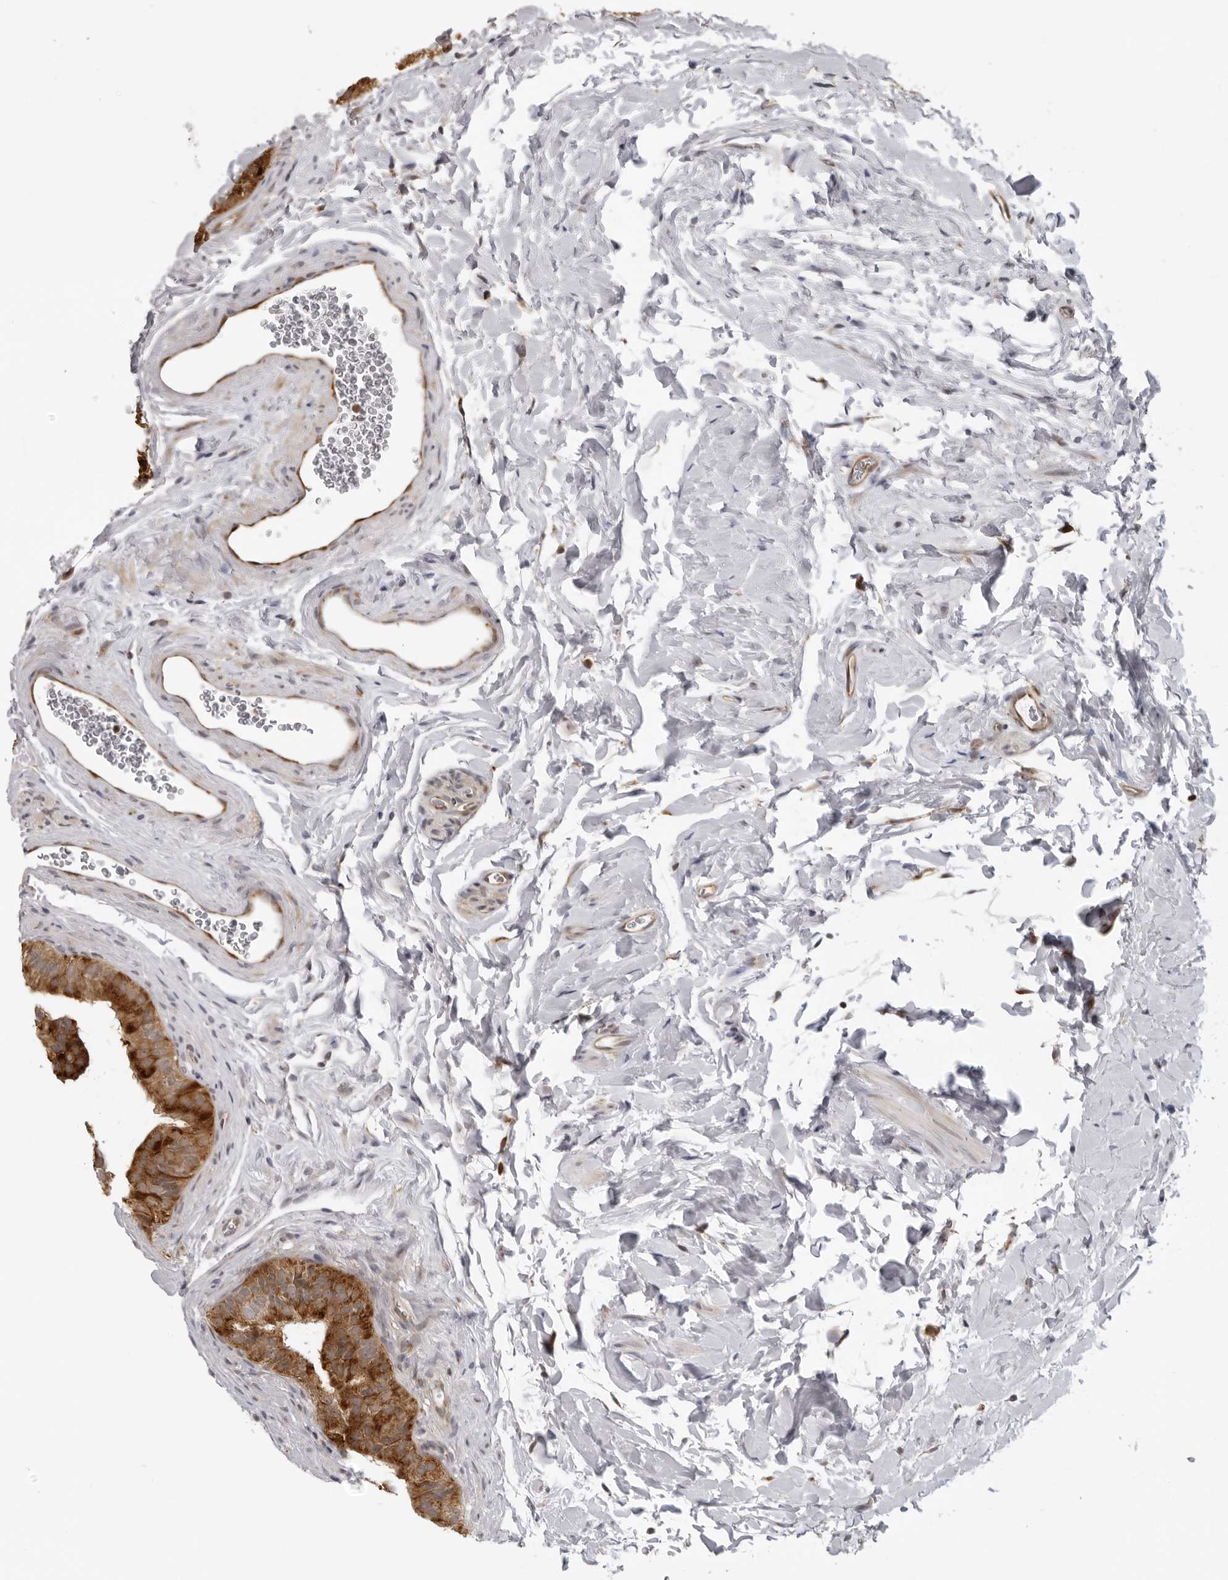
{"staining": {"intensity": "strong", "quantity": "25%-75%", "location": "cytoplasmic/membranous"}, "tissue": "epididymis", "cell_type": "Glandular cells", "image_type": "normal", "snomed": [{"axis": "morphology", "description": "Normal tissue, NOS"}, {"axis": "topography", "description": "Epididymis"}], "caption": "Immunohistochemical staining of benign epididymis demonstrates high levels of strong cytoplasmic/membranous positivity in approximately 25%-75% of glandular cells.", "gene": "MRPS15", "patient": {"sex": "male", "age": 49}}